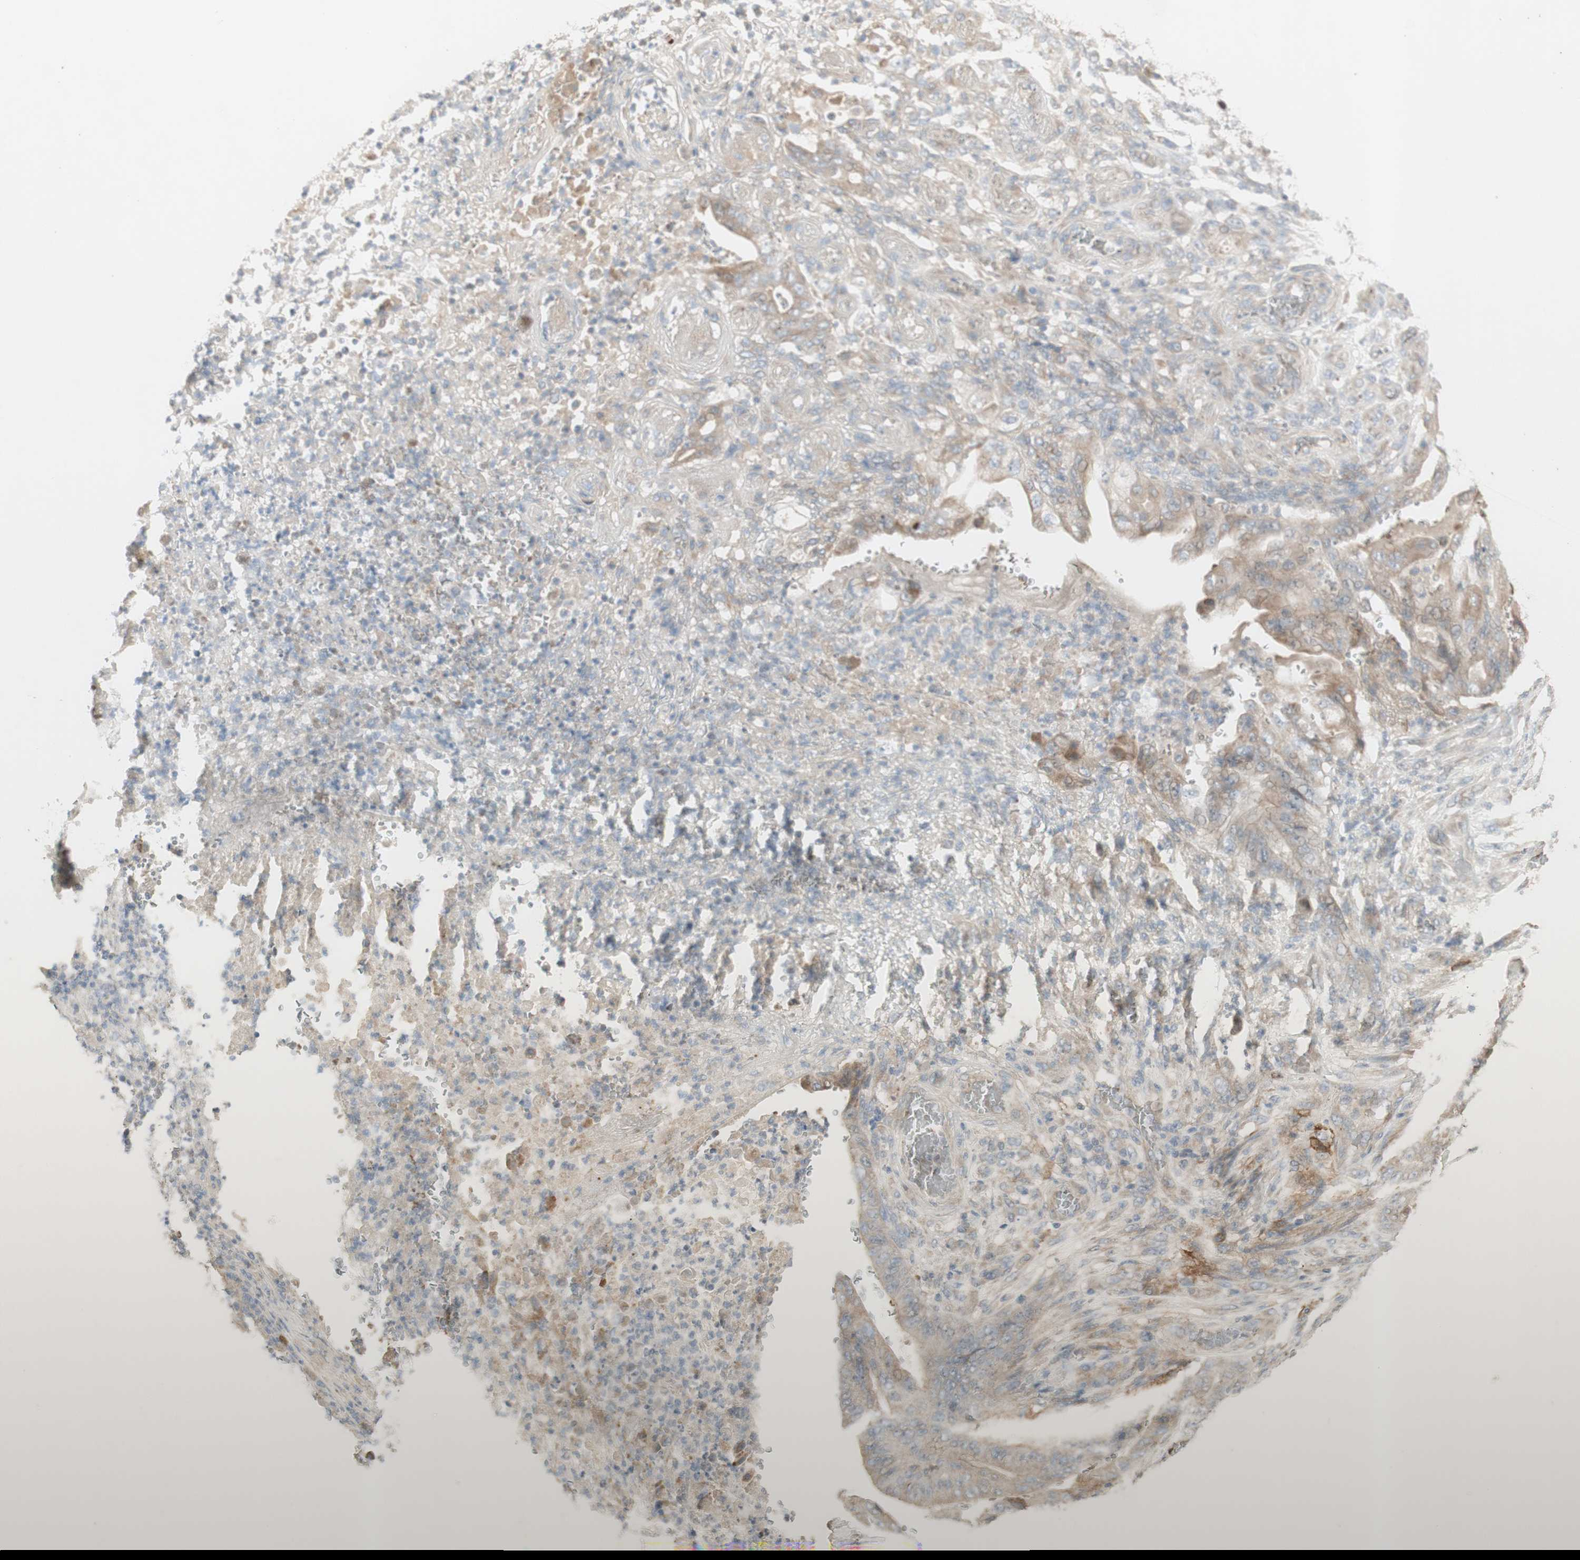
{"staining": {"intensity": "moderate", "quantity": ">75%", "location": "cytoplasmic/membranous"}, "tissue": "stomach cancer", "cell_type": "Tumor cells", "image_type": "cancer", "snomed": [{"axis": "morphology", "description": "Adenocarcinoma, NOS"}, {"axis": "topography", "description": "Stomach"}], "caption": "Protein positivity by immunohistochemistry demonstrates moderate cytoplasmic/membranous staining in about >75% of tumor cells in adenocarcinoma (stomach).", "gene": "PTGER4", "patient": {"sex": "female", "age": 73}}